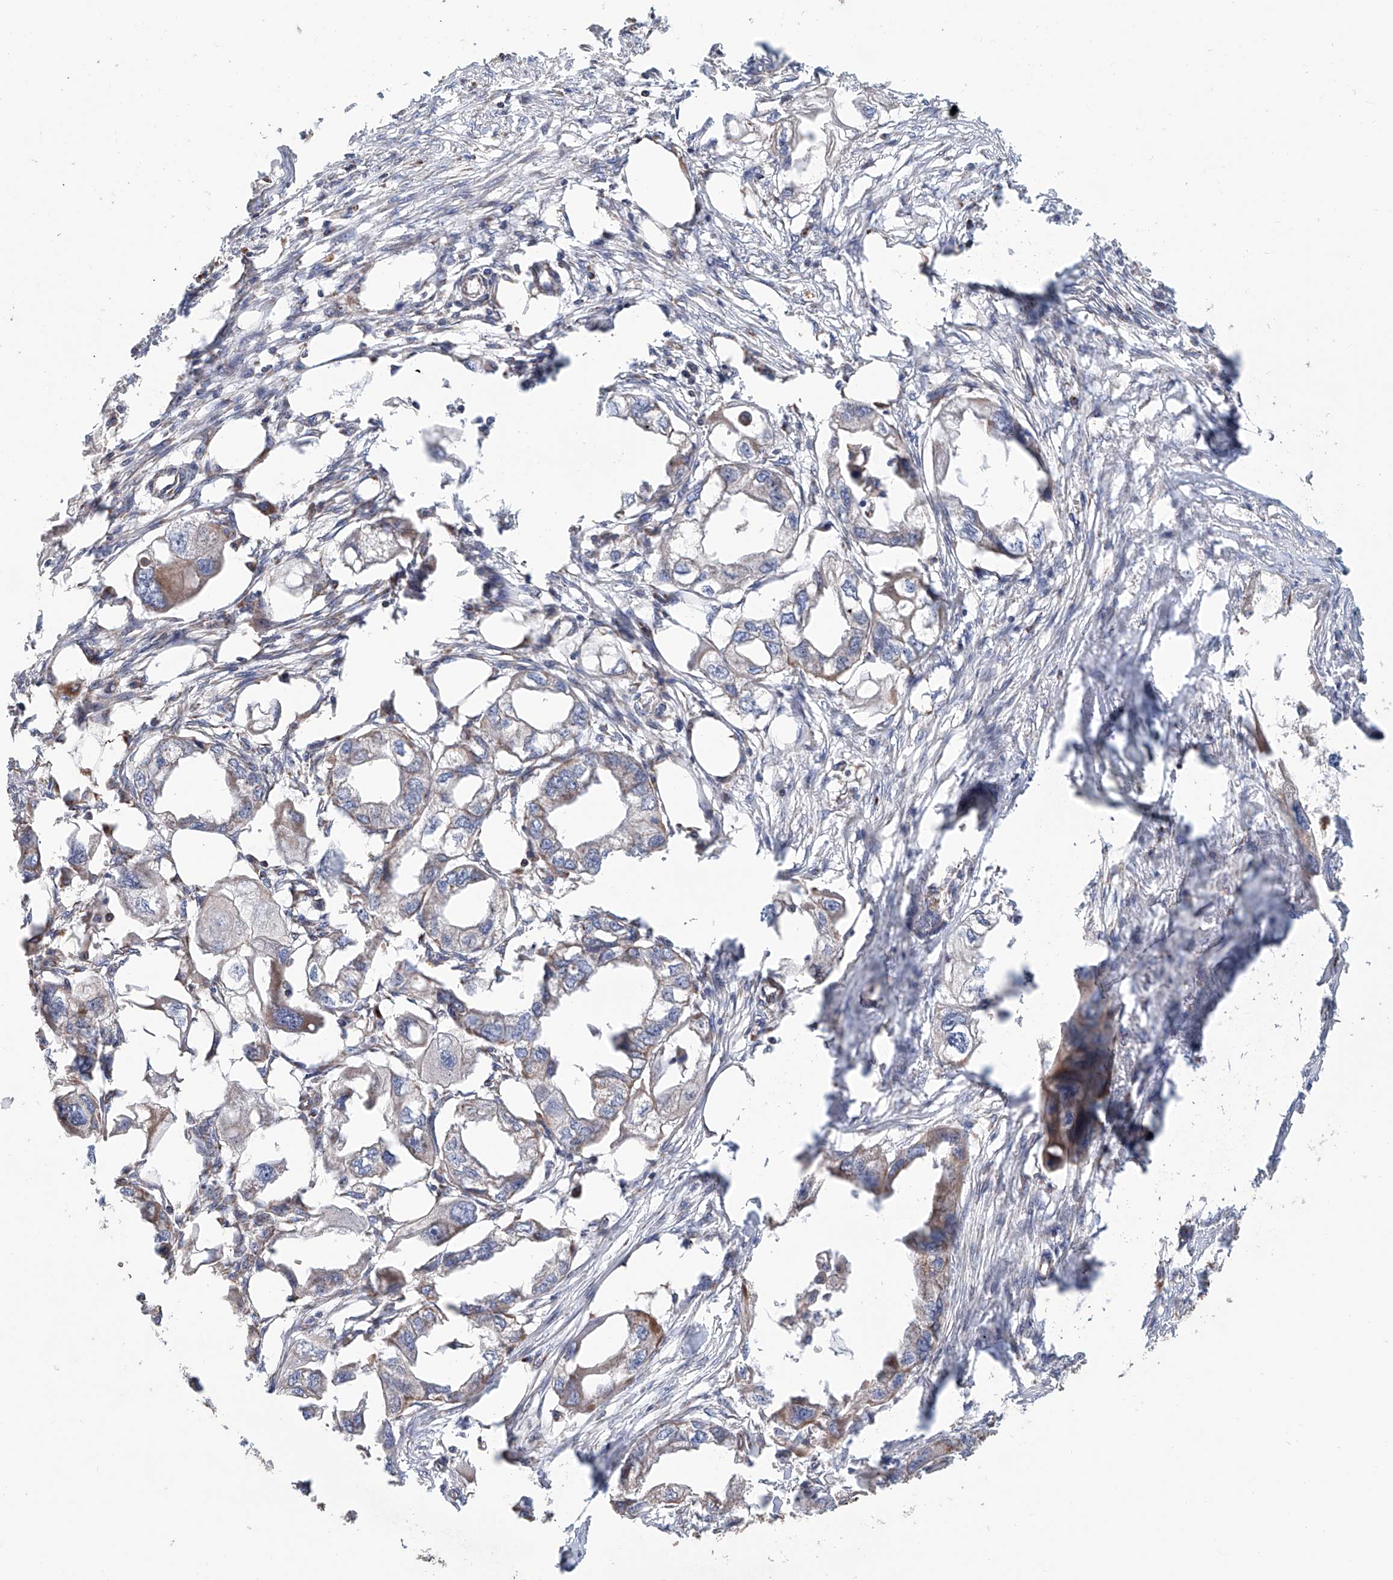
{"staining": {"intensity": "weak", "quantity": "<25%", "location": "cytoplasmic/membranous"}, "tissue": "endometrial cancer", "cell_type": "Tumor cells", "image_type": "cancer", "snomed": [{"axis": "morphology", "description": "Adenocarcinoma, NOS"}, {"axis": "morphology", "description": "Adenocarcinoma, metastatic, NOS"}, {"axis": "topography", "description": "Adipose tissue"}, {"axis": "topography", "description": "Endometrium"}], "caption": "Immunohistochemistry (IHC) of endometrial cancer (adenocarcinoma) displays no positivity in tumor cells.", "gene": "MCL1", "patient": {"sex": "female", "age": 67}}